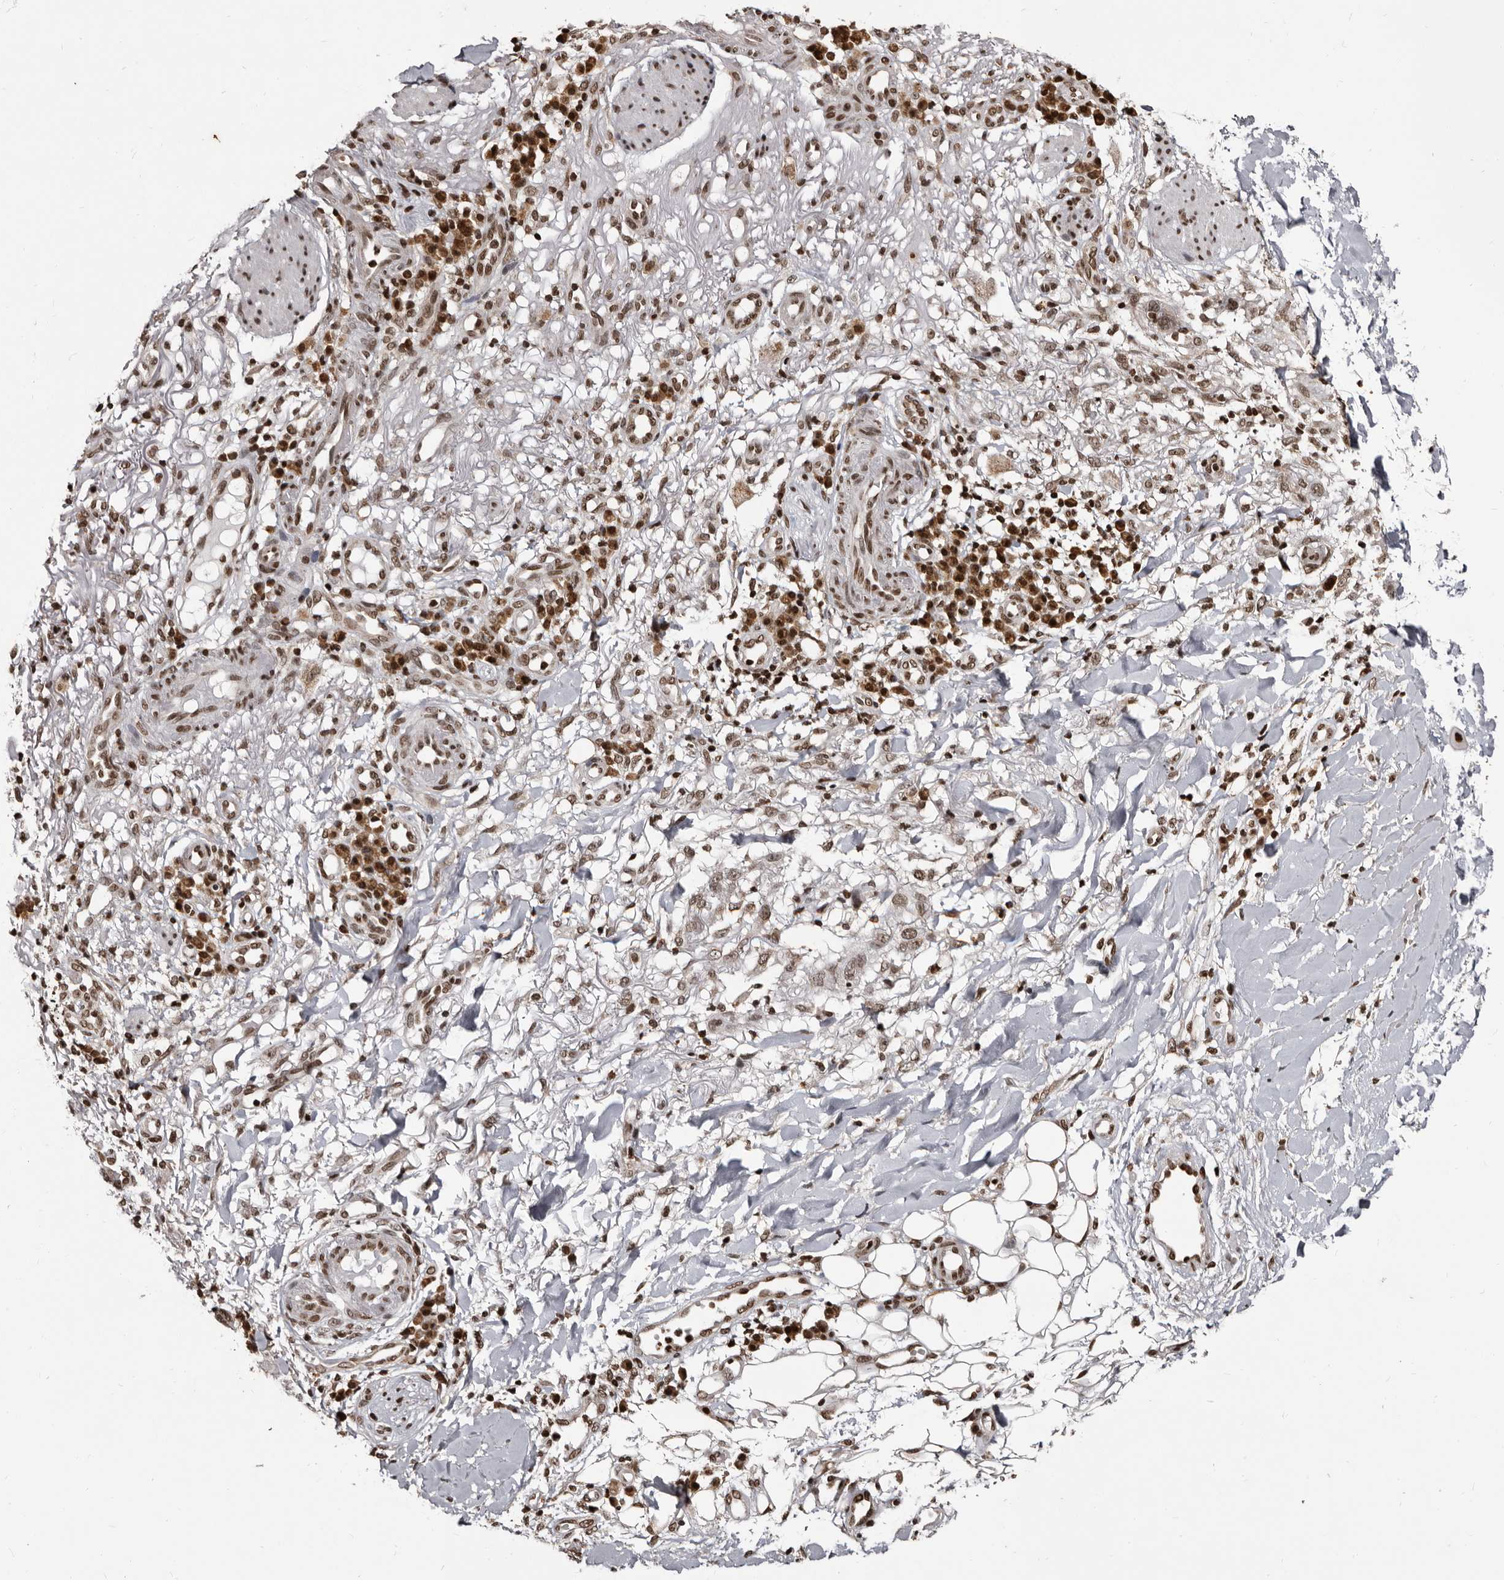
{"staining": {"intensity": "moderate", "quantity": ">75%", "location": "nuclear"}, "tissue": "skin cancer", "cell_type": "Tumor cells", "image_type": "cancer", "snomed": [{"axis": "morphology", "description": "Normal tissue, NOS"}, {"axis": "morphology", "description": "Squamous cell carcinoma, NOS"}, {"axis": "topography", "description": "Skin"}], "caption": "A histopathology image of human skin cancer (squamous cell carcinoma) stained for a protein shows moderate nuclear brown staining in tumor cells. Using DAB (3,3'-diaminobenzidine) (brown) and hematoxylin (blue) stains, captured at high magnification using brightfield microscopy.", "gene": "THUMPD1", "patient": {"sex": "female", "age": 96}}